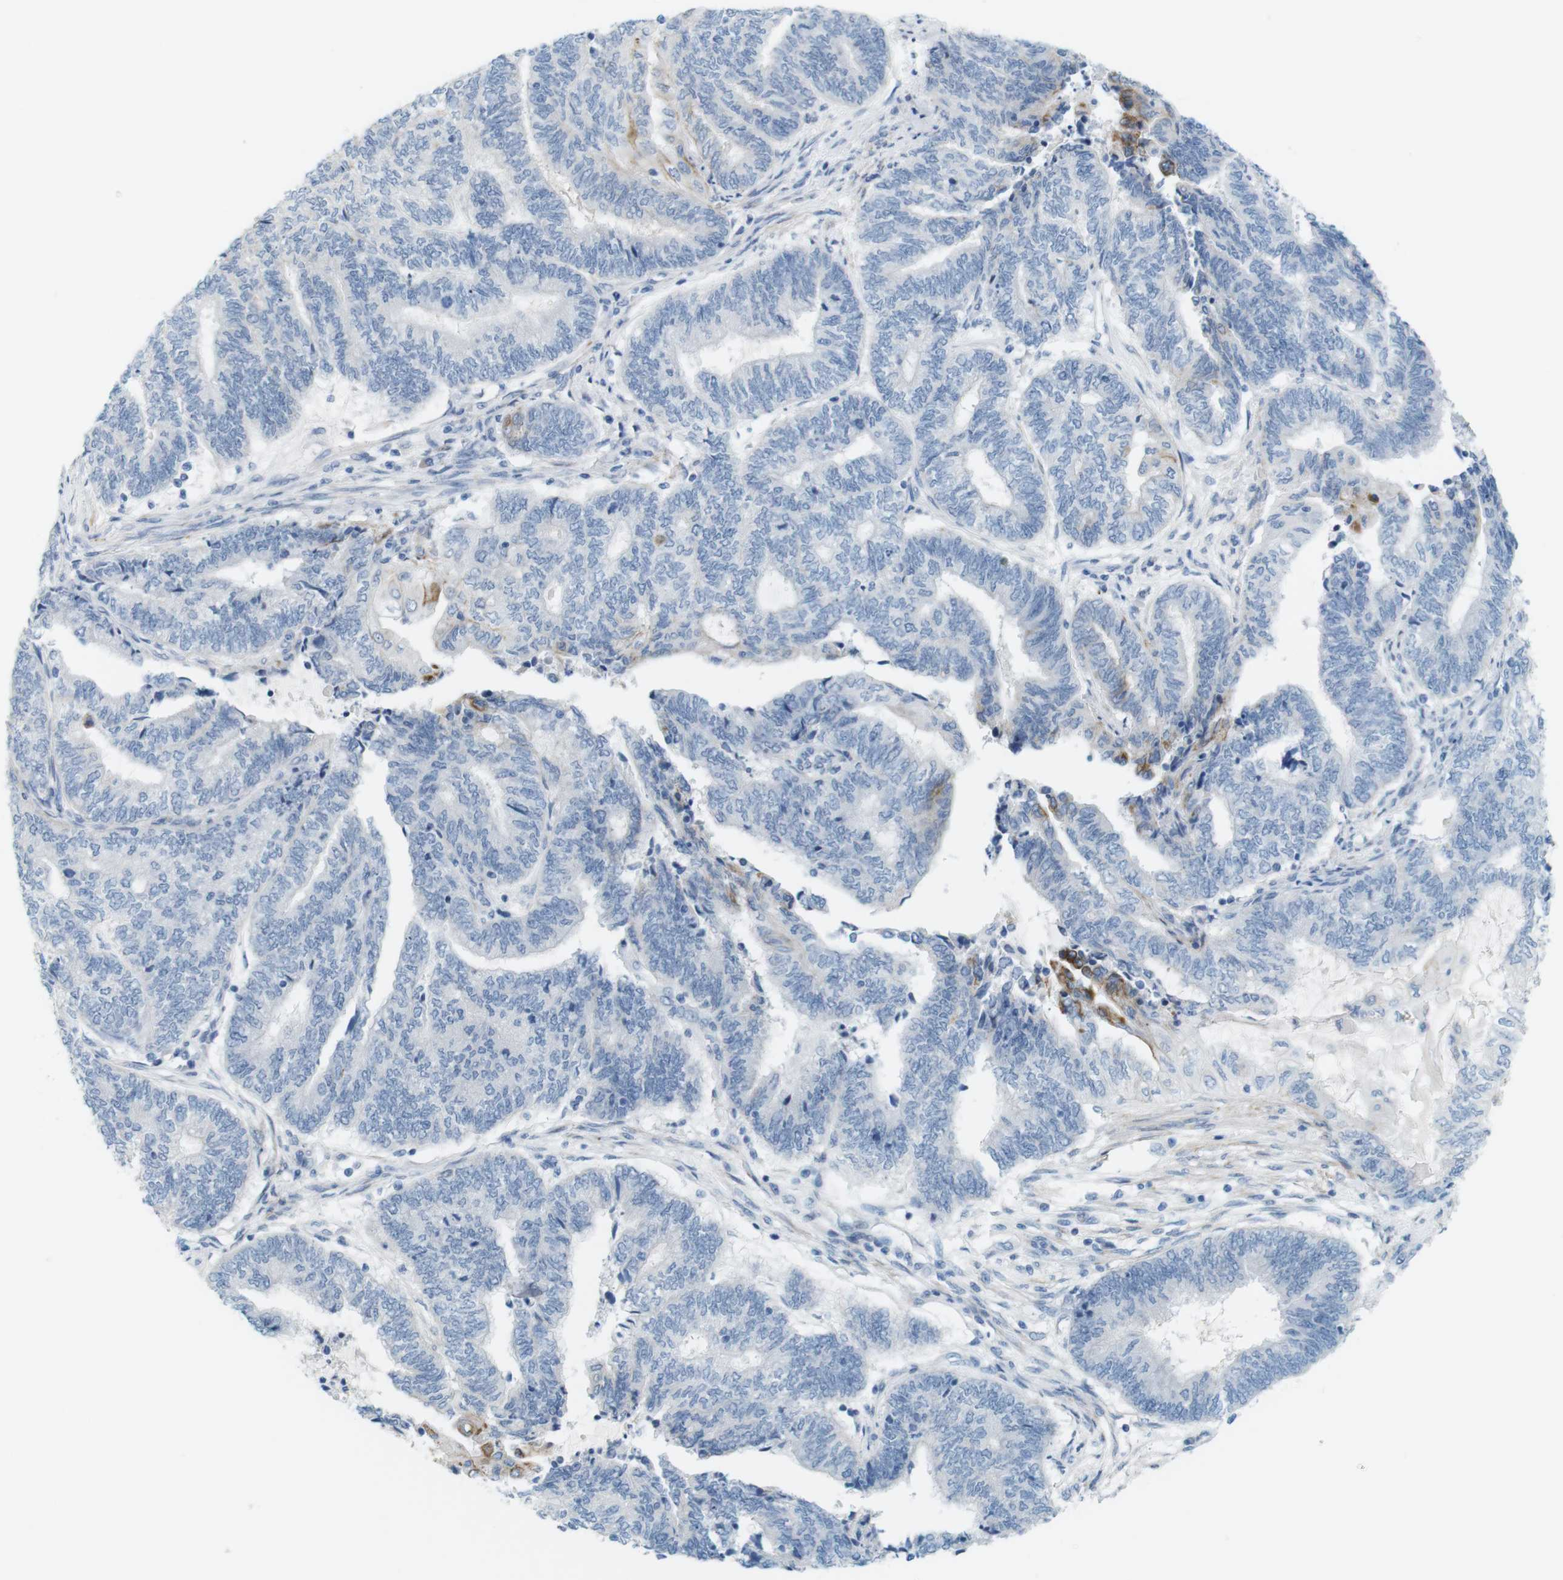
{"staining": {"intensity": "negative", "quantity": "none", "location": "none"}, "tissue": "endometrial cancer", "cell_type": "Tumor cells", "image_type": "cancer", "snomed": [{"axis": "morphology", "description": "Adenocarcinoma, NOS"}, {"axis": "topography", "description": "Uterus"}, {"axis": "topography", "description": "Endometrium"}], "caption": "Histopathology image shows no protein staining in tumor cells of endometrial cancer (adenocarcinoma) tissue.", "gene": "MYH9", "patient": {"sex": "female", "age": 70}}